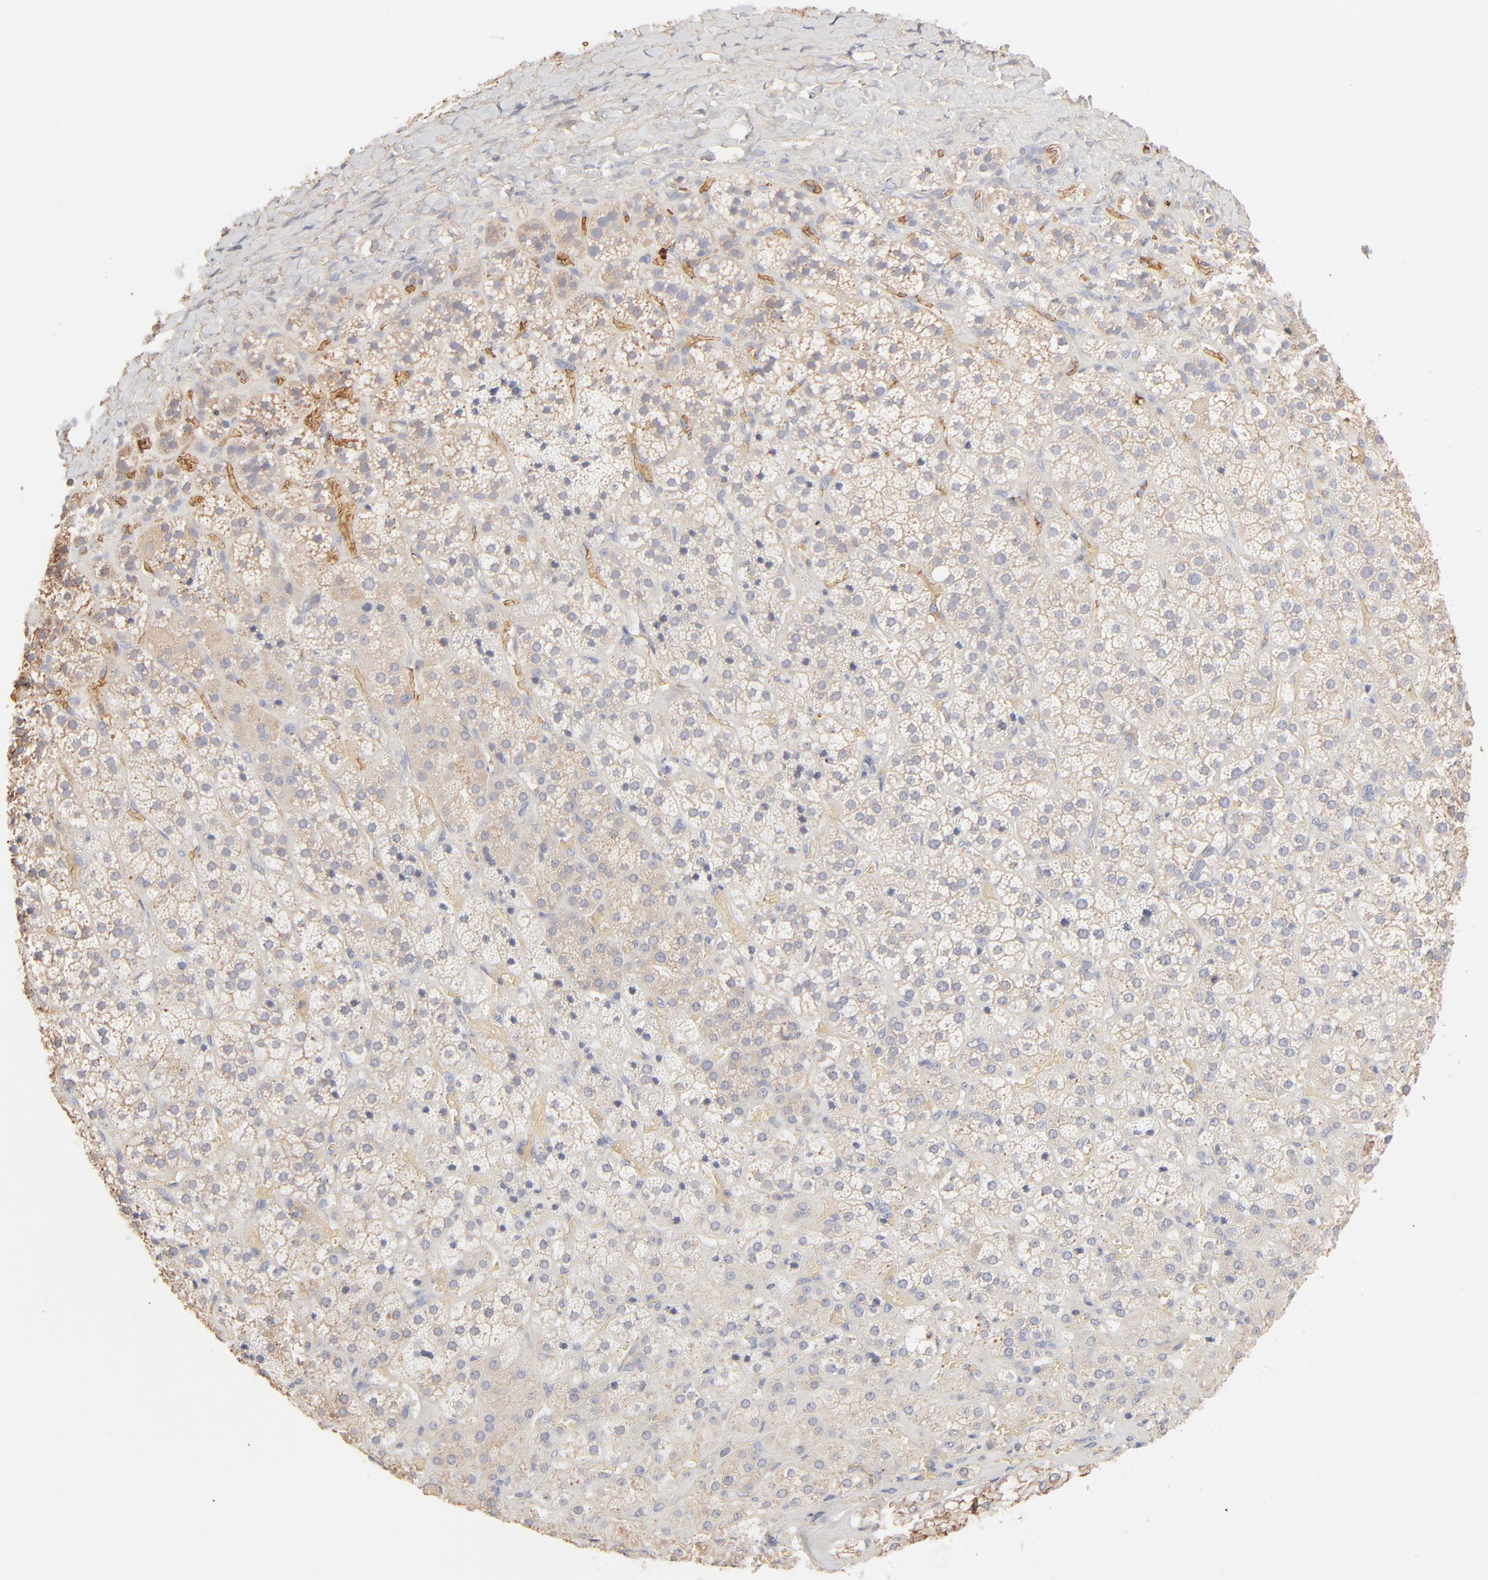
{"staining": {"intensity": "weak", "quantity": "<25%", "location": "cytoplasmic/membranous"}, "tissue": "adrenal gland", "cell_type": "Glandular cells", "image_type": "normal", "snomed": [{"axis": "morphology", "description": "Normal tissue, NOS"}, {"axis": "topography", "description": "Adrenal gland"}], "caption": "There is no significant positivity in glandular cells of adrenal gland. The staining was performed using DAB to visualize the protein expression in brown, while the nuclei were stained in blue with hematoxylin (Magnification: 20x).", "gene": "SPTB", "patient": {"sex": "female", "age": 71}}